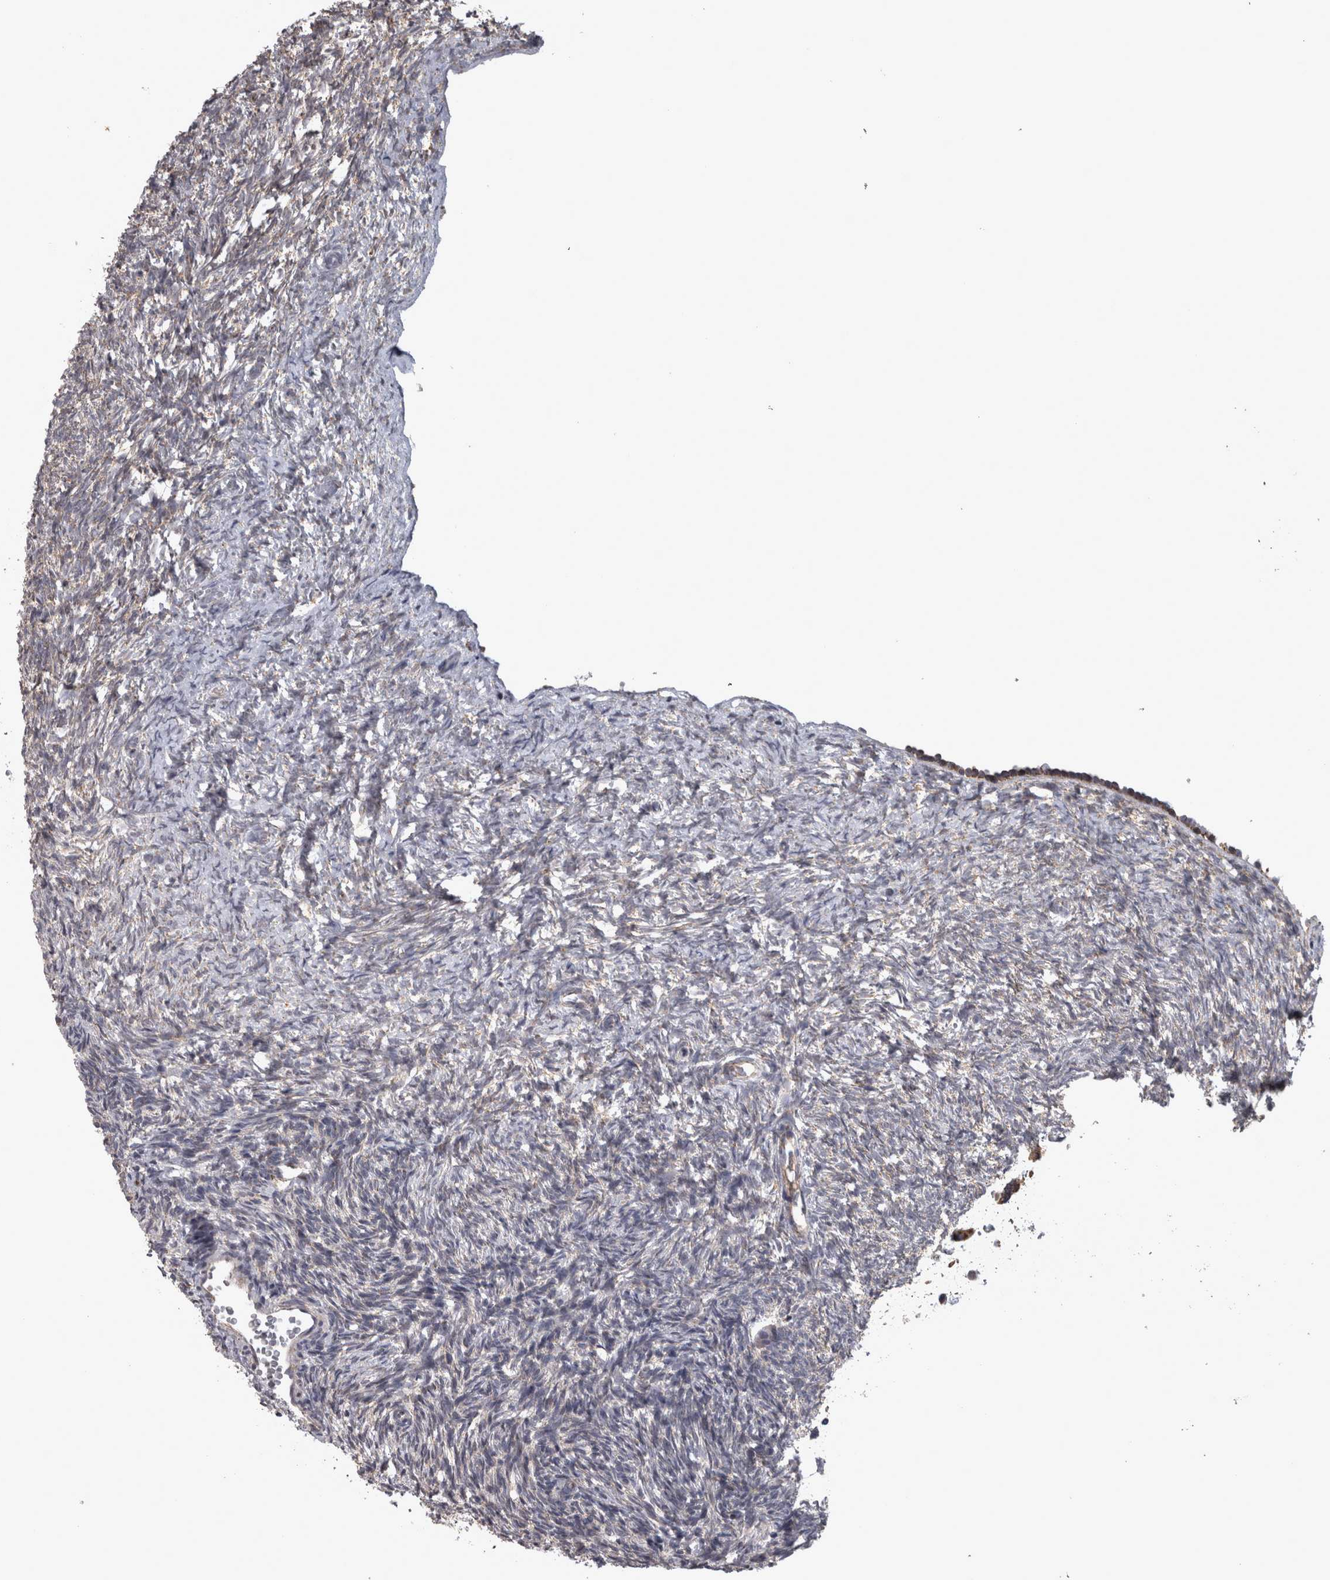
{"staining": {"intensity": "negative", "quantity": "none", "location": "none"}, "tissue": "ovary", "cell_type": "Ovarian stroma cells", "image_type": "normal", "snomed": [{"axis": "morphology", "description": "Normal tissue, NOS"}, {"axis": "topography", "description": "Ovary"}], "caption": "An IHC micrograph of normal ovary is shown. There is no staining in ovarian stroma cells of ovary. Nuclei are stained in blue.", "gene": "DBT", "patient": {"sex": "female", "age": 34}}